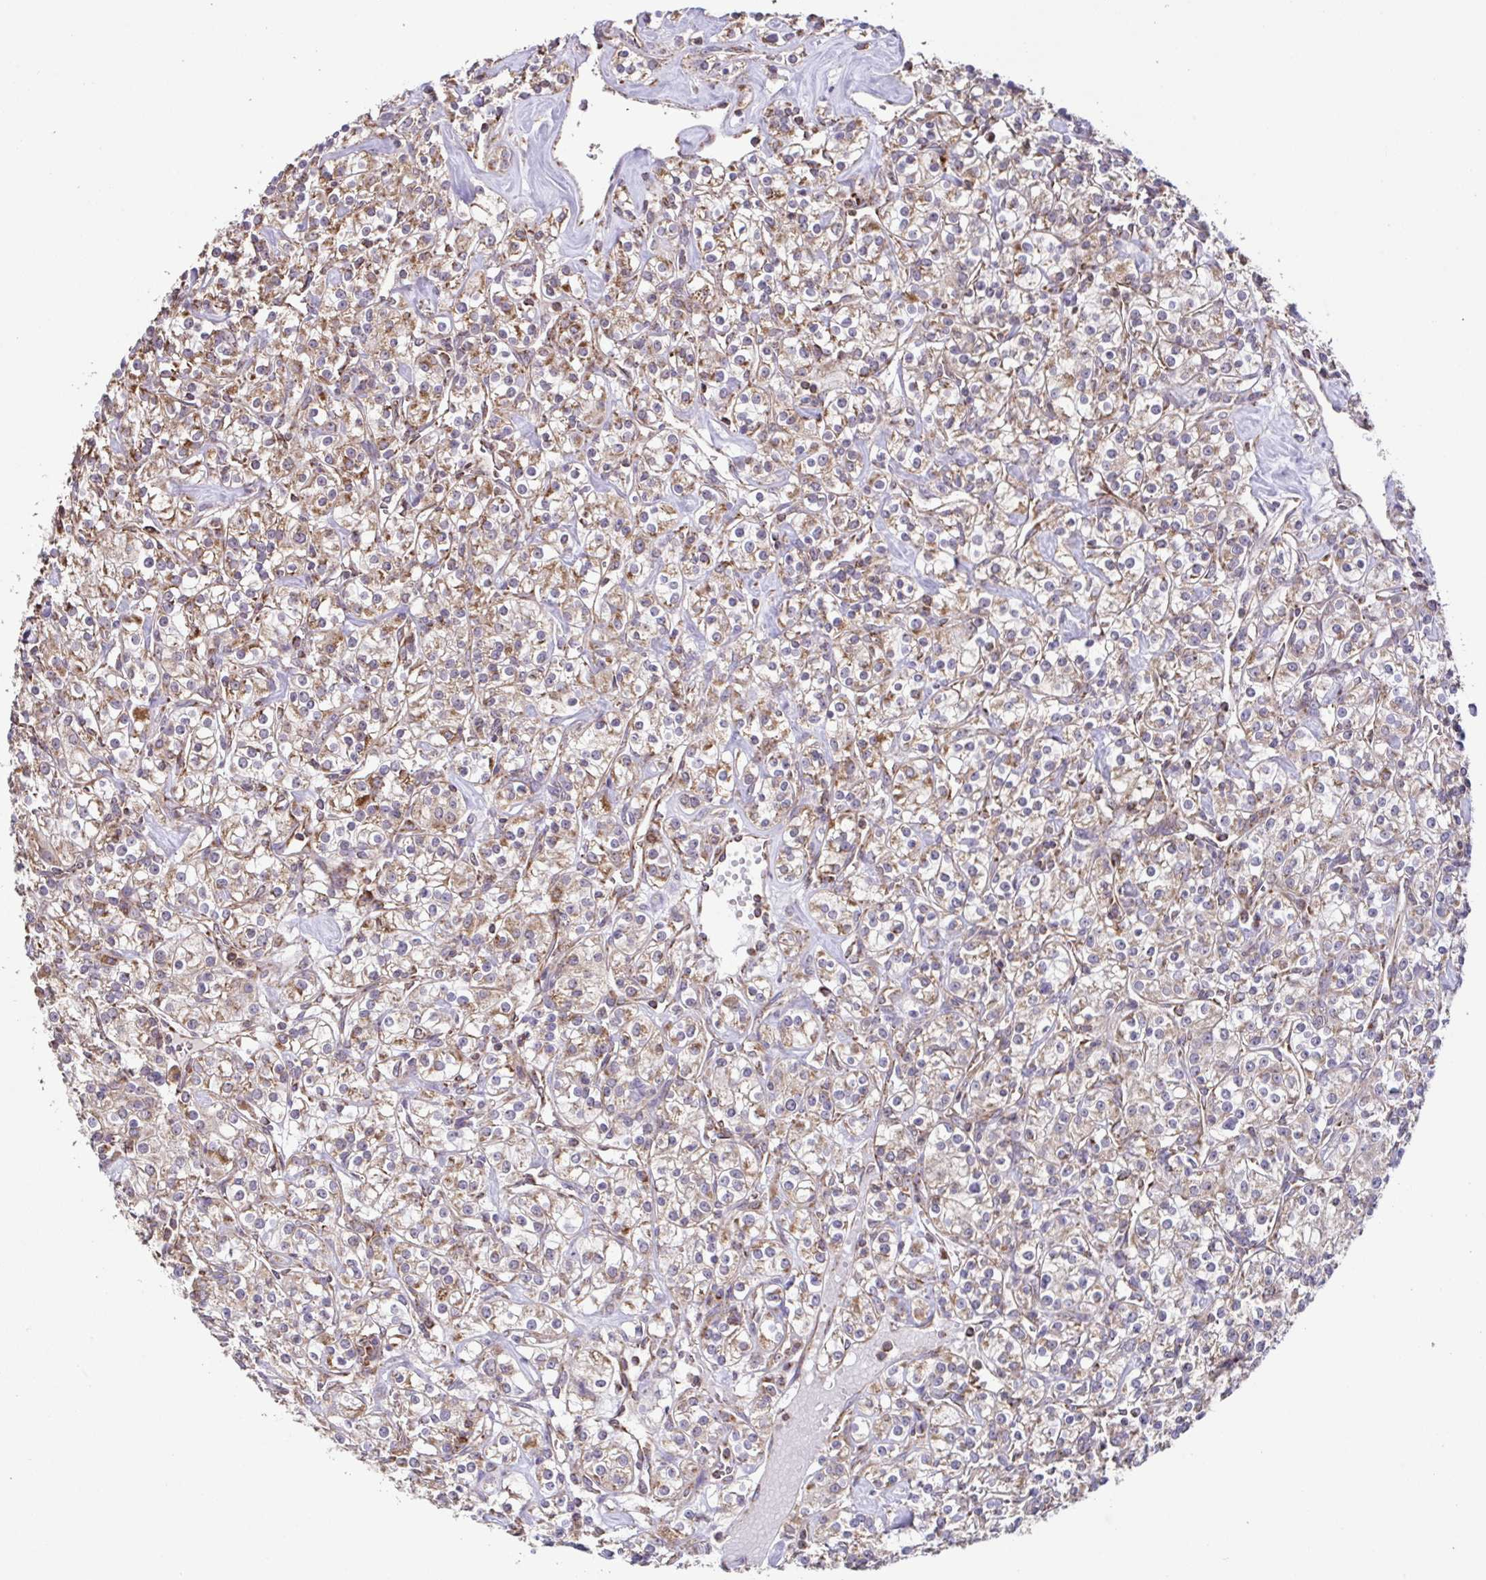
{"staining": {"intensity": "weak", "quantity": ">75%", "location": "cytoplasmic/membranous"}, "tissue": "renal cancer", "cell_type": "Tumor cells", "image_type": "cancer", "snomed": [{"axis": "morphology", "description": "Adenocarcinoma, NOS"}, {"axis": "topography", "description": "Kidney"}], "caption": "Human renal cancer (adenocarcinoma) stained with a brown dye shows weak cytoplasmic/membranous positive positivity in approximately >75% of tumor cells.", "gene": "DIP2B", "patient": {"sex": "male", "age": 77}}